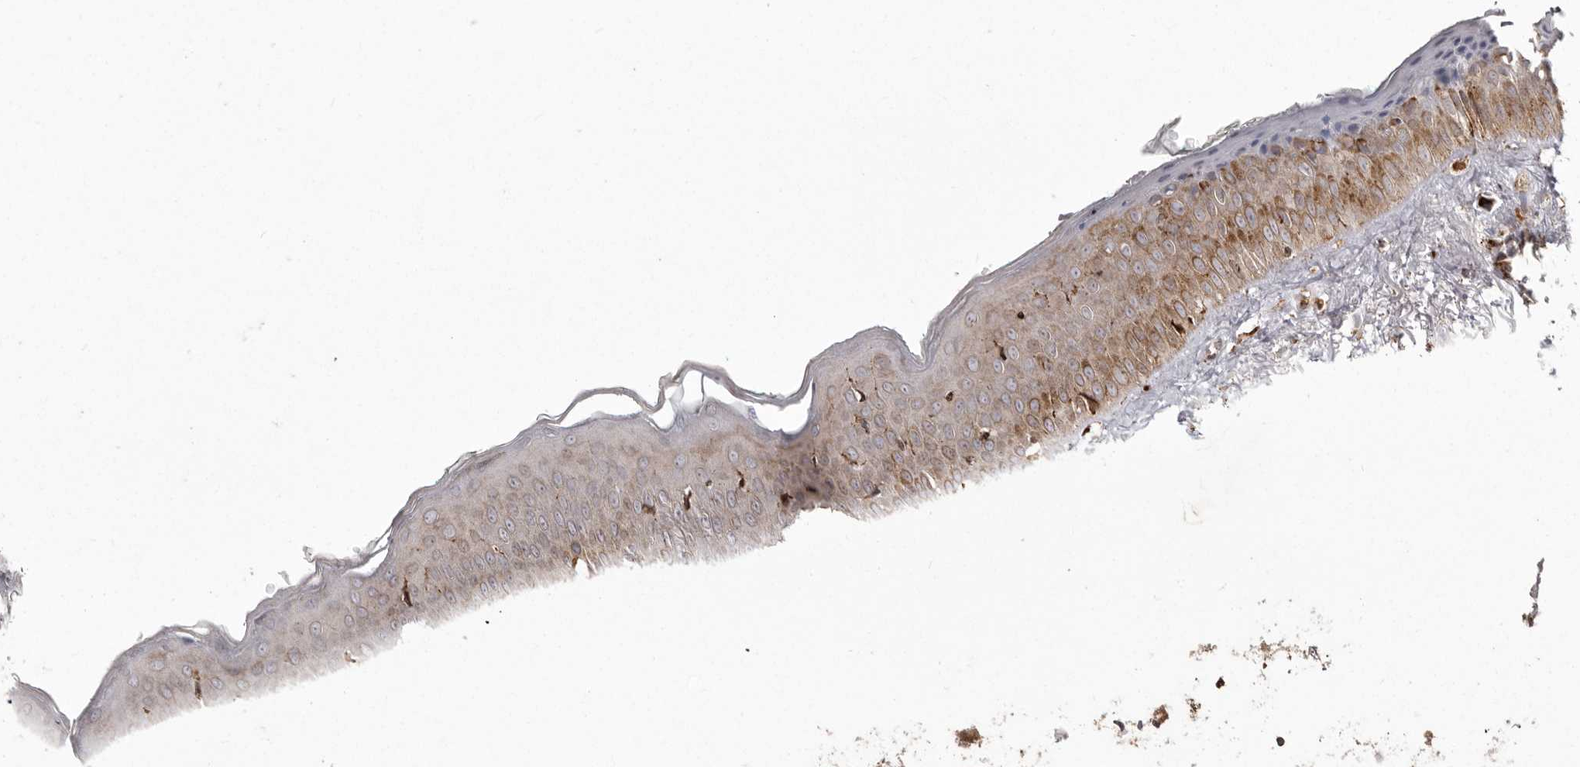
{"staining": {"intensity": "moderate", "quantity": "25%-75%", "location": "cytoplasmic/membranous"}, "tissue": "oral mucosa", "cell_type": "Squamous epithelial cells", "image_type": "normal", "snomed": [{"axis": "morphology", "description": "Normal tissue, NOS"}, {"axis": "topography", "description": "Oral tissue"}], "caption": "Brown immunohistochemical staining in normal oral mucosa displays moderate cytoplasmic/membranous staining in about 25%-75% of squamous epithelial cells. The staining was performed using DAB (3,3'-diaminobenzidine) to visualize the protein expression in brown, while the nuclei were stained in blue with hematoxylin (Magnification: 20x).", "gene": "NUP43", "patient": {"sex": "female", "age": 70}}